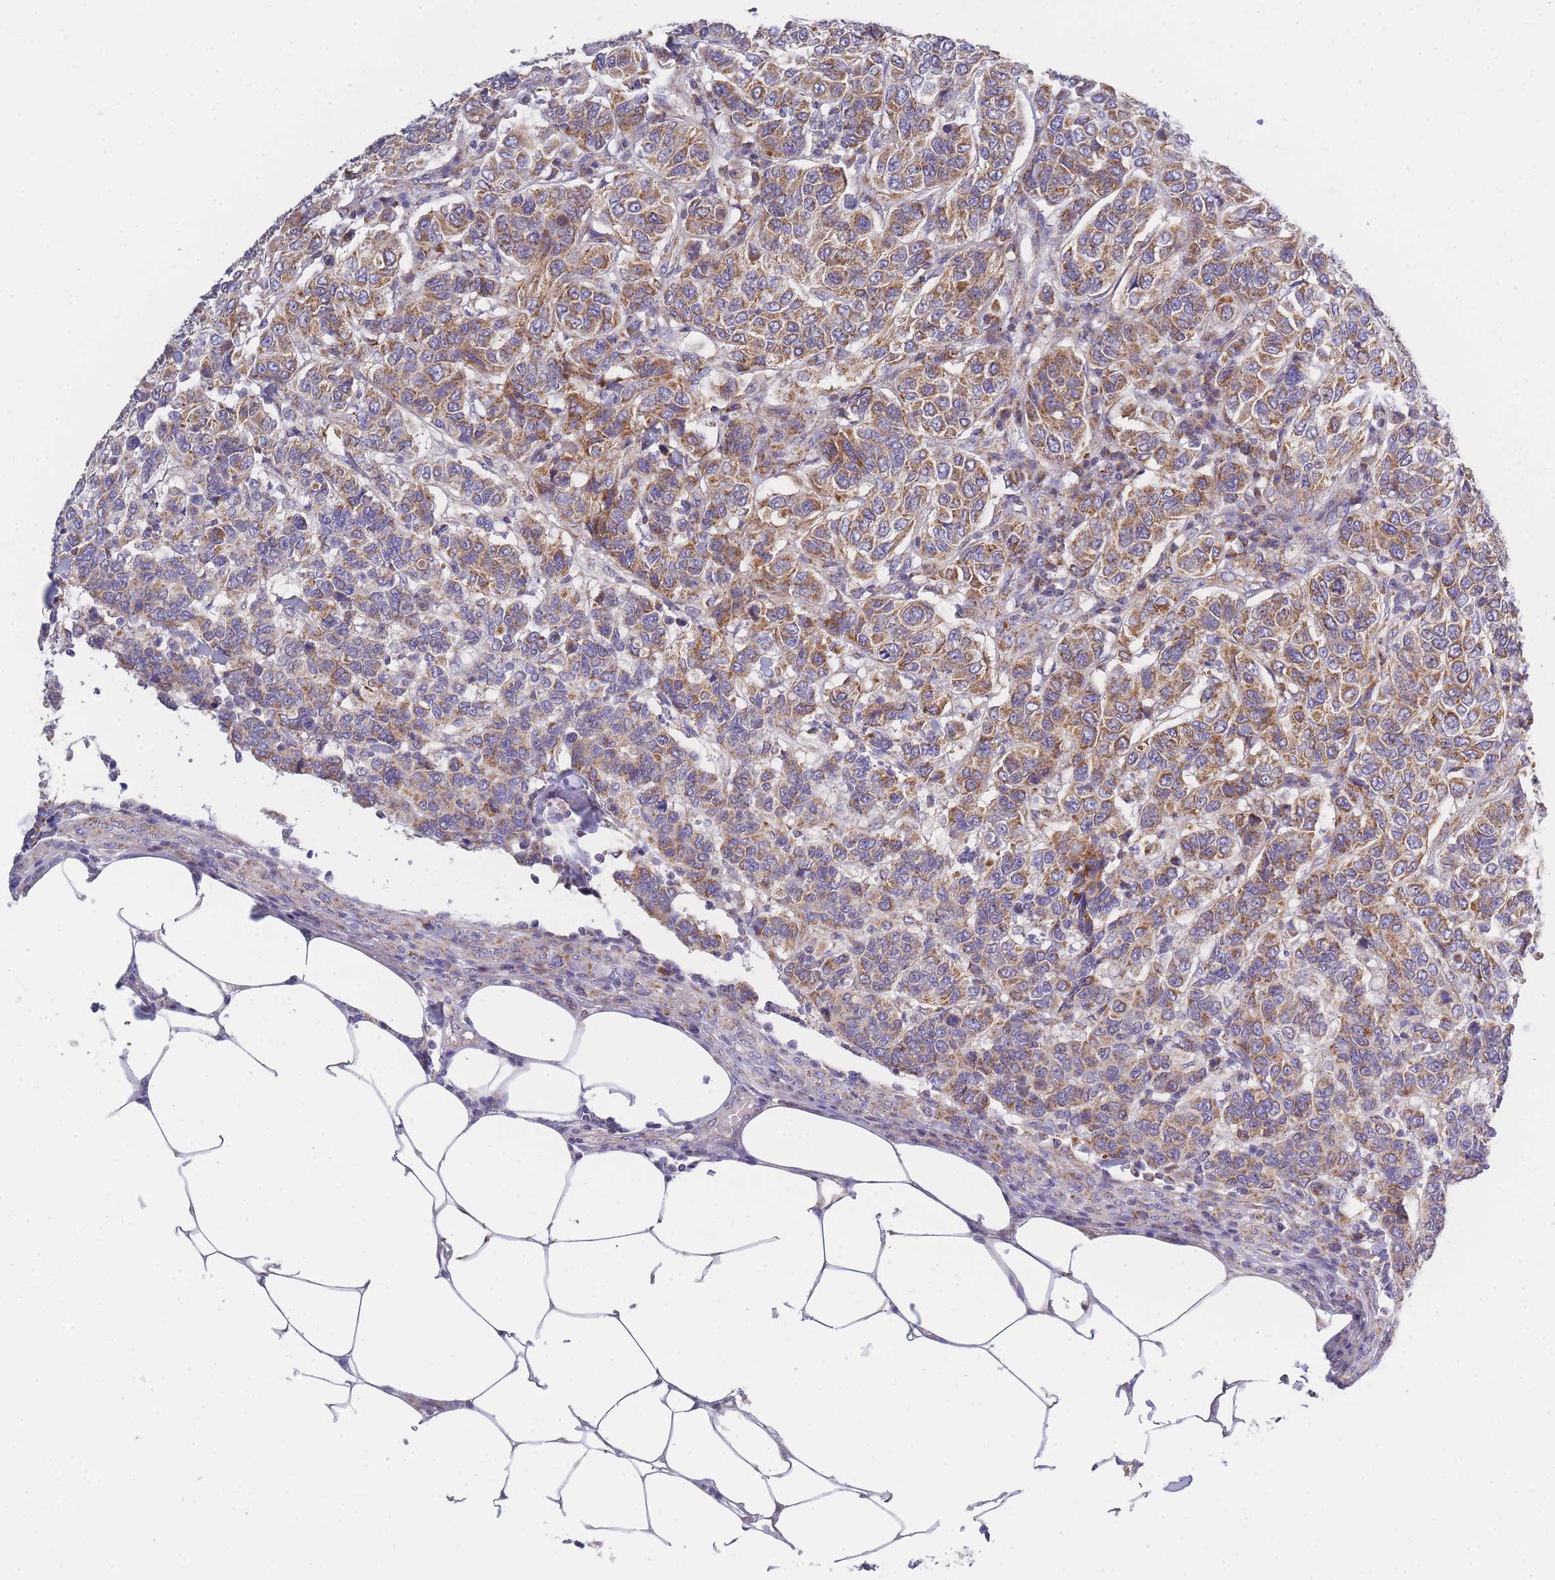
{"staining": {"intensity": "moderate", "quantity": ">75%", "location": "cytoplasmic/membranous"}, "tissue": "breast cancer", "cell_type": "Tumor cells", "image_type": "cancer", "snomed": [{"axis": "morphology", "description": "Duct carcinoma"}, {"axis": "topography", "description": "Breast"}], "caption": "Breast infiltrating ductal carcinoma stained with a brown dye reveals moderate cytoplasmic/membranous positive expression in about >75% of tumor cells.", "gene": "MRPS11", "patient": {"sex": "female", "age": 55}}